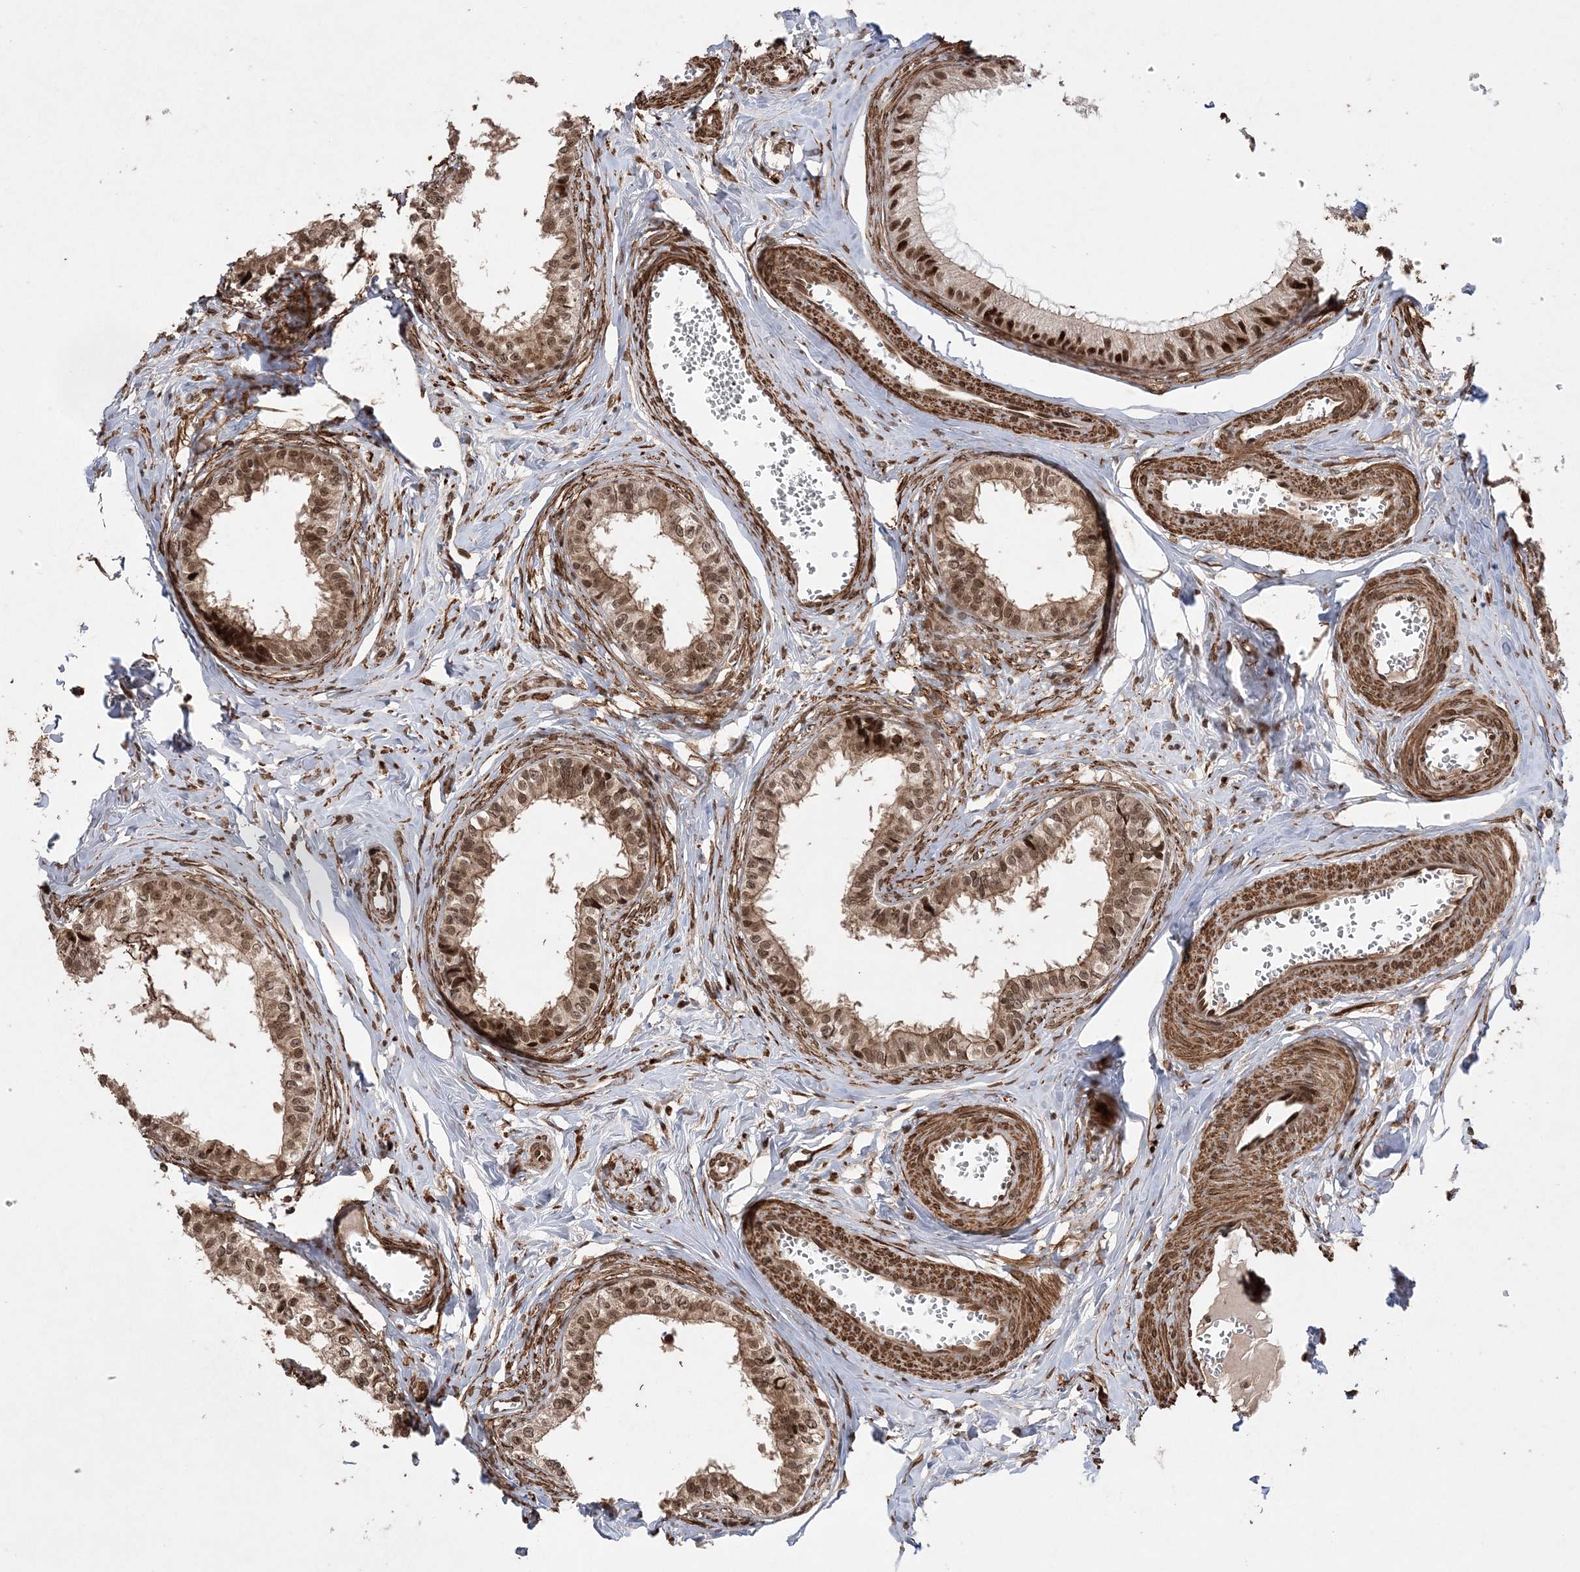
{"staining": {"intensity": "moderate", "quantity": ">75%", "location": "cytoplasmic/membranous,nuclear"}, "tissue": "epididymis", "cell_type": "Glandular cells", "image_type": "normal", "snomed": [{"axis": "morphology", "description": "Normal tissue, NOS"}, {"axis": "topography", "description": "Epididymis"}], "caption": "Approximately >75% of glandular cells in benign epididymis exhibit moderate cytoplasmic/membranous,nuclear protein positivity as visualized by brown immunohistochemical staining.", "gene": "ETAA1", "patient": {"sex": "male", "age": 36}}